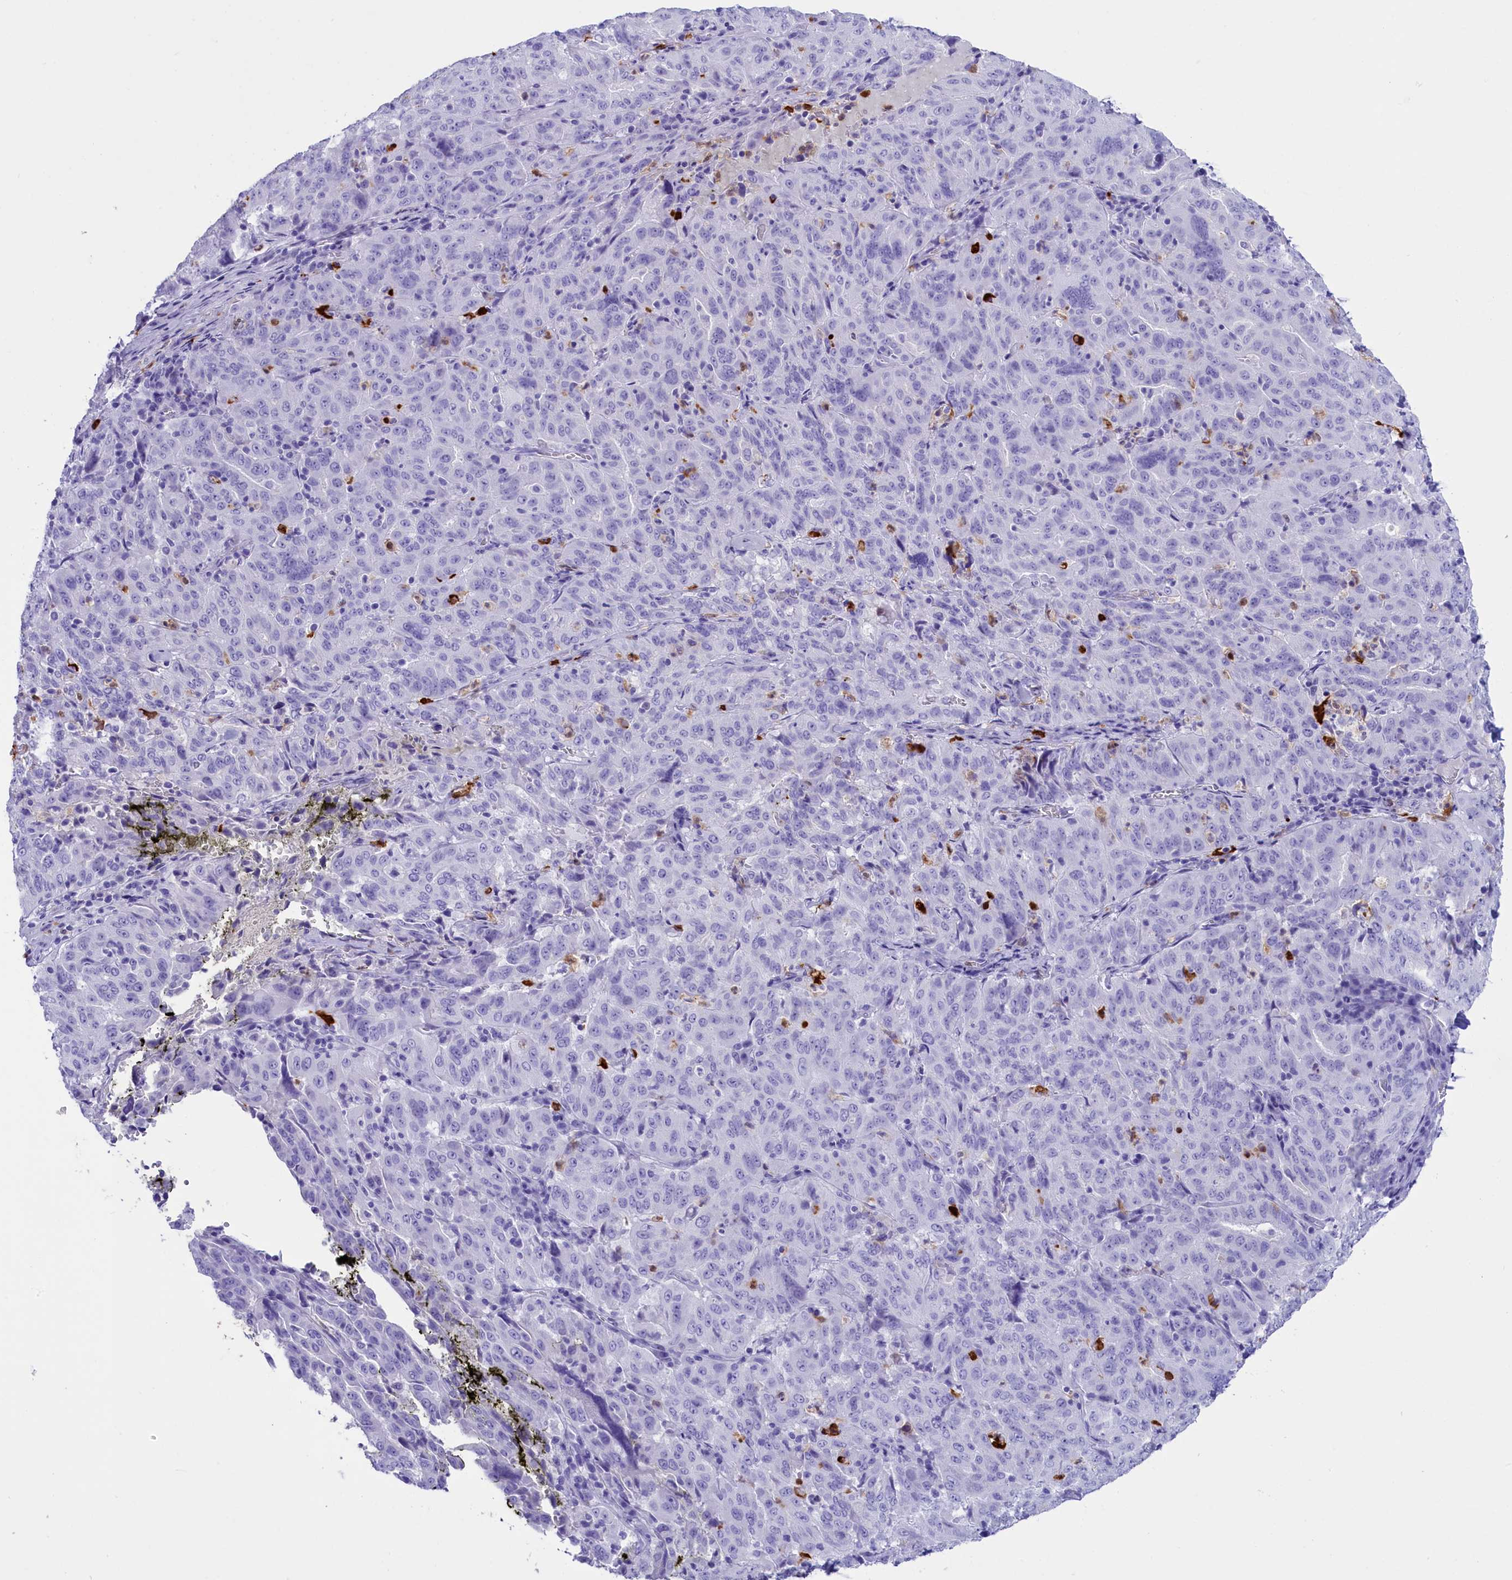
{"staining": {"intensity": "negative", "quantity": "none", "location": "none"}, "tissue": "pancreatic cancer", "cell_type": "Tumor cells", "image_type": "cancer", "snomed": [{"axis": "morphology", "description": "Adenocarcinoma, NOS"}, {"axis": "topography", "description": "Pancreas"}], "caption": "Adenocarcinoma (pancreatic) was stained to show a protein in brown. There is no significant positivity in tumor cells.", "gene": "CLC", "patient": {"sex": "male", "age": 63}}